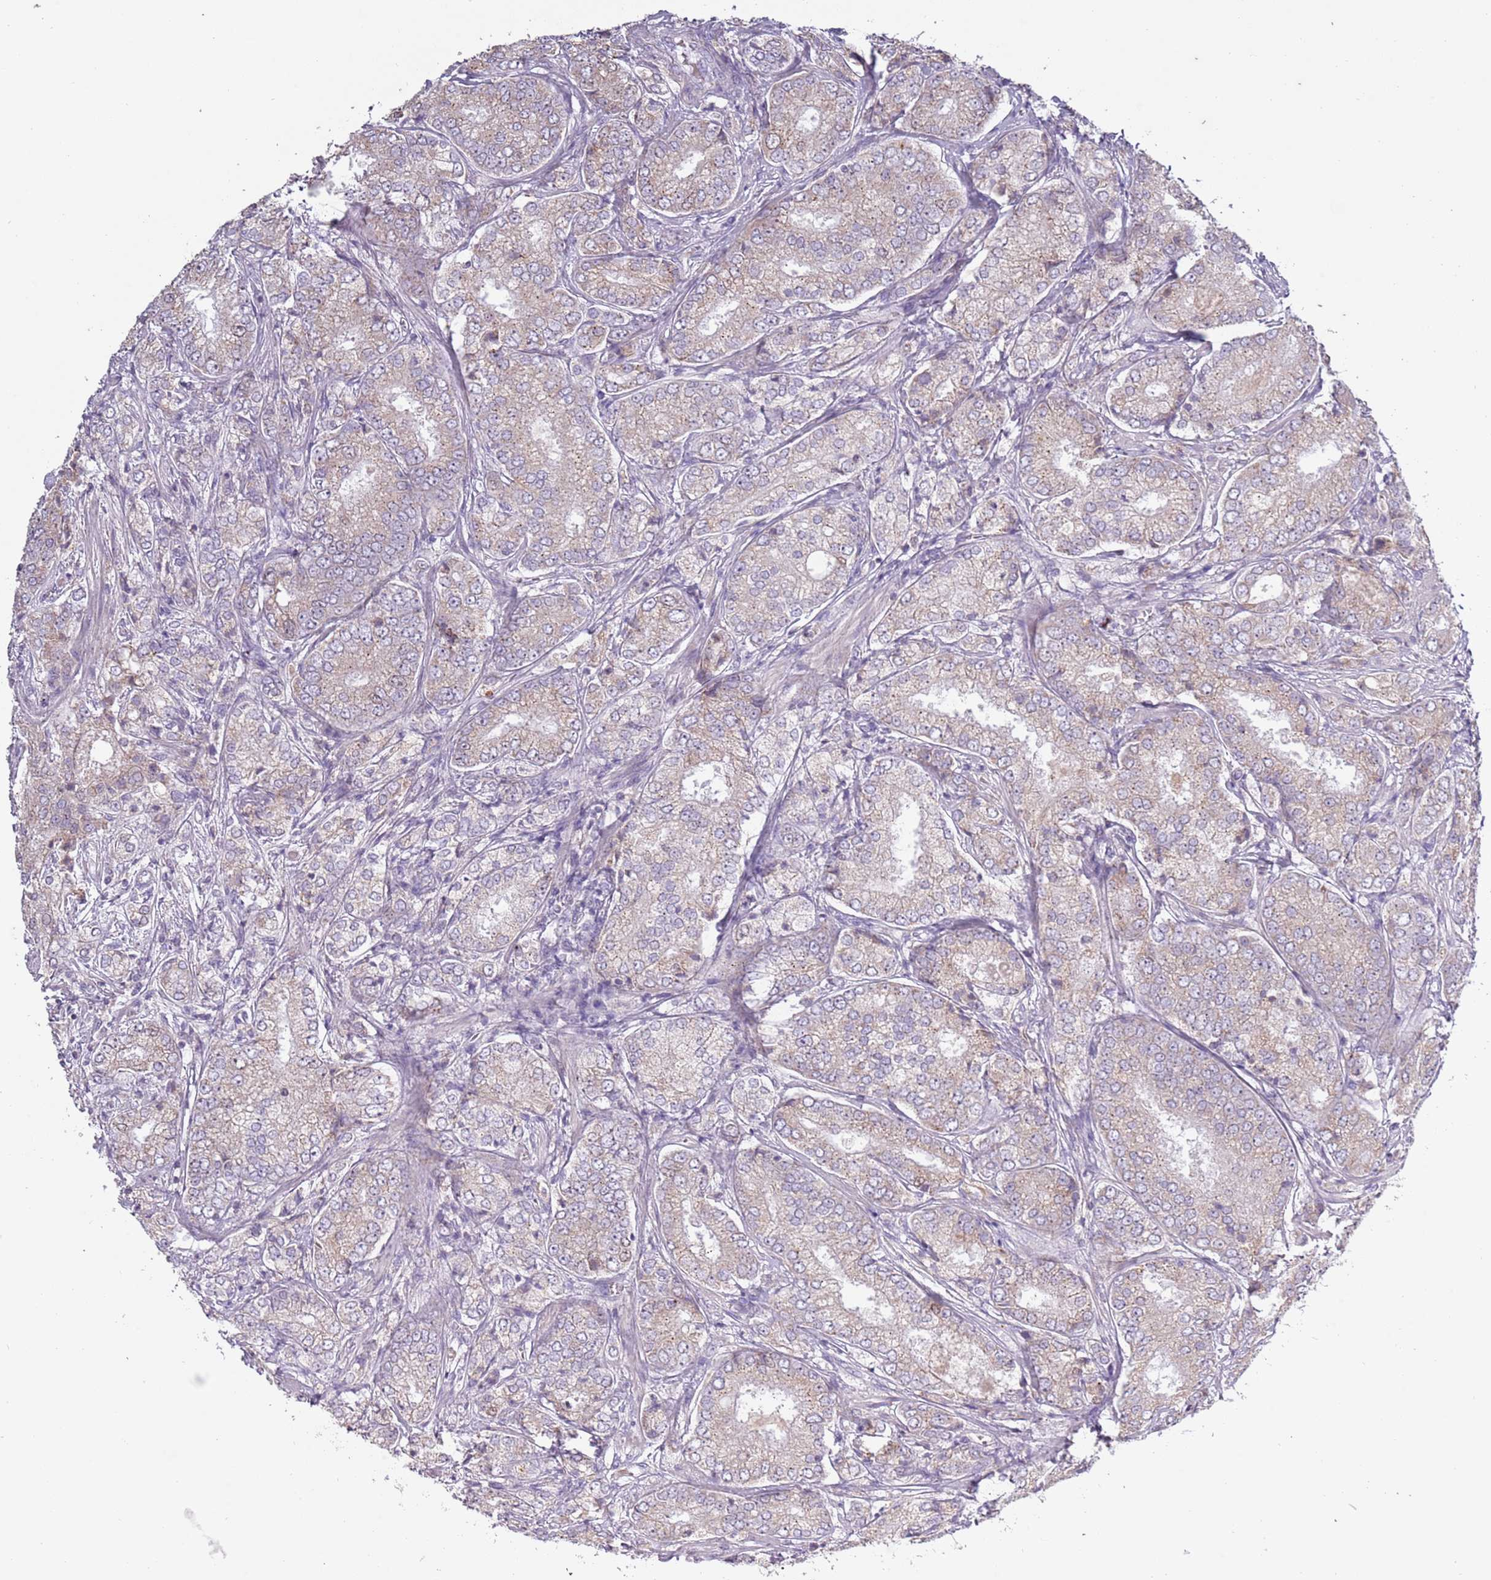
{"staining": {"intensity": "weak", "quantity": "25%-75%", "location": "cytoplasmic/membranous"}, "tissue": "prostate cancer", "cell_type": "Tumor cells", "image_type": "cancer", "snomed": [{"axis": "morphology", "description": "Adenocarcinoma, High grade"}, {"axis": "topography", "description": "Prostate"}], "caption": "A low amount of weak cytoplasmic/membranous positivity is appreciated in about 25%-75% of tumor cells in adenocarcinoma (high-grade) (prostate) tissue.", "gene": "SYS1", "patient": {"sex": "male", "age": 63}}